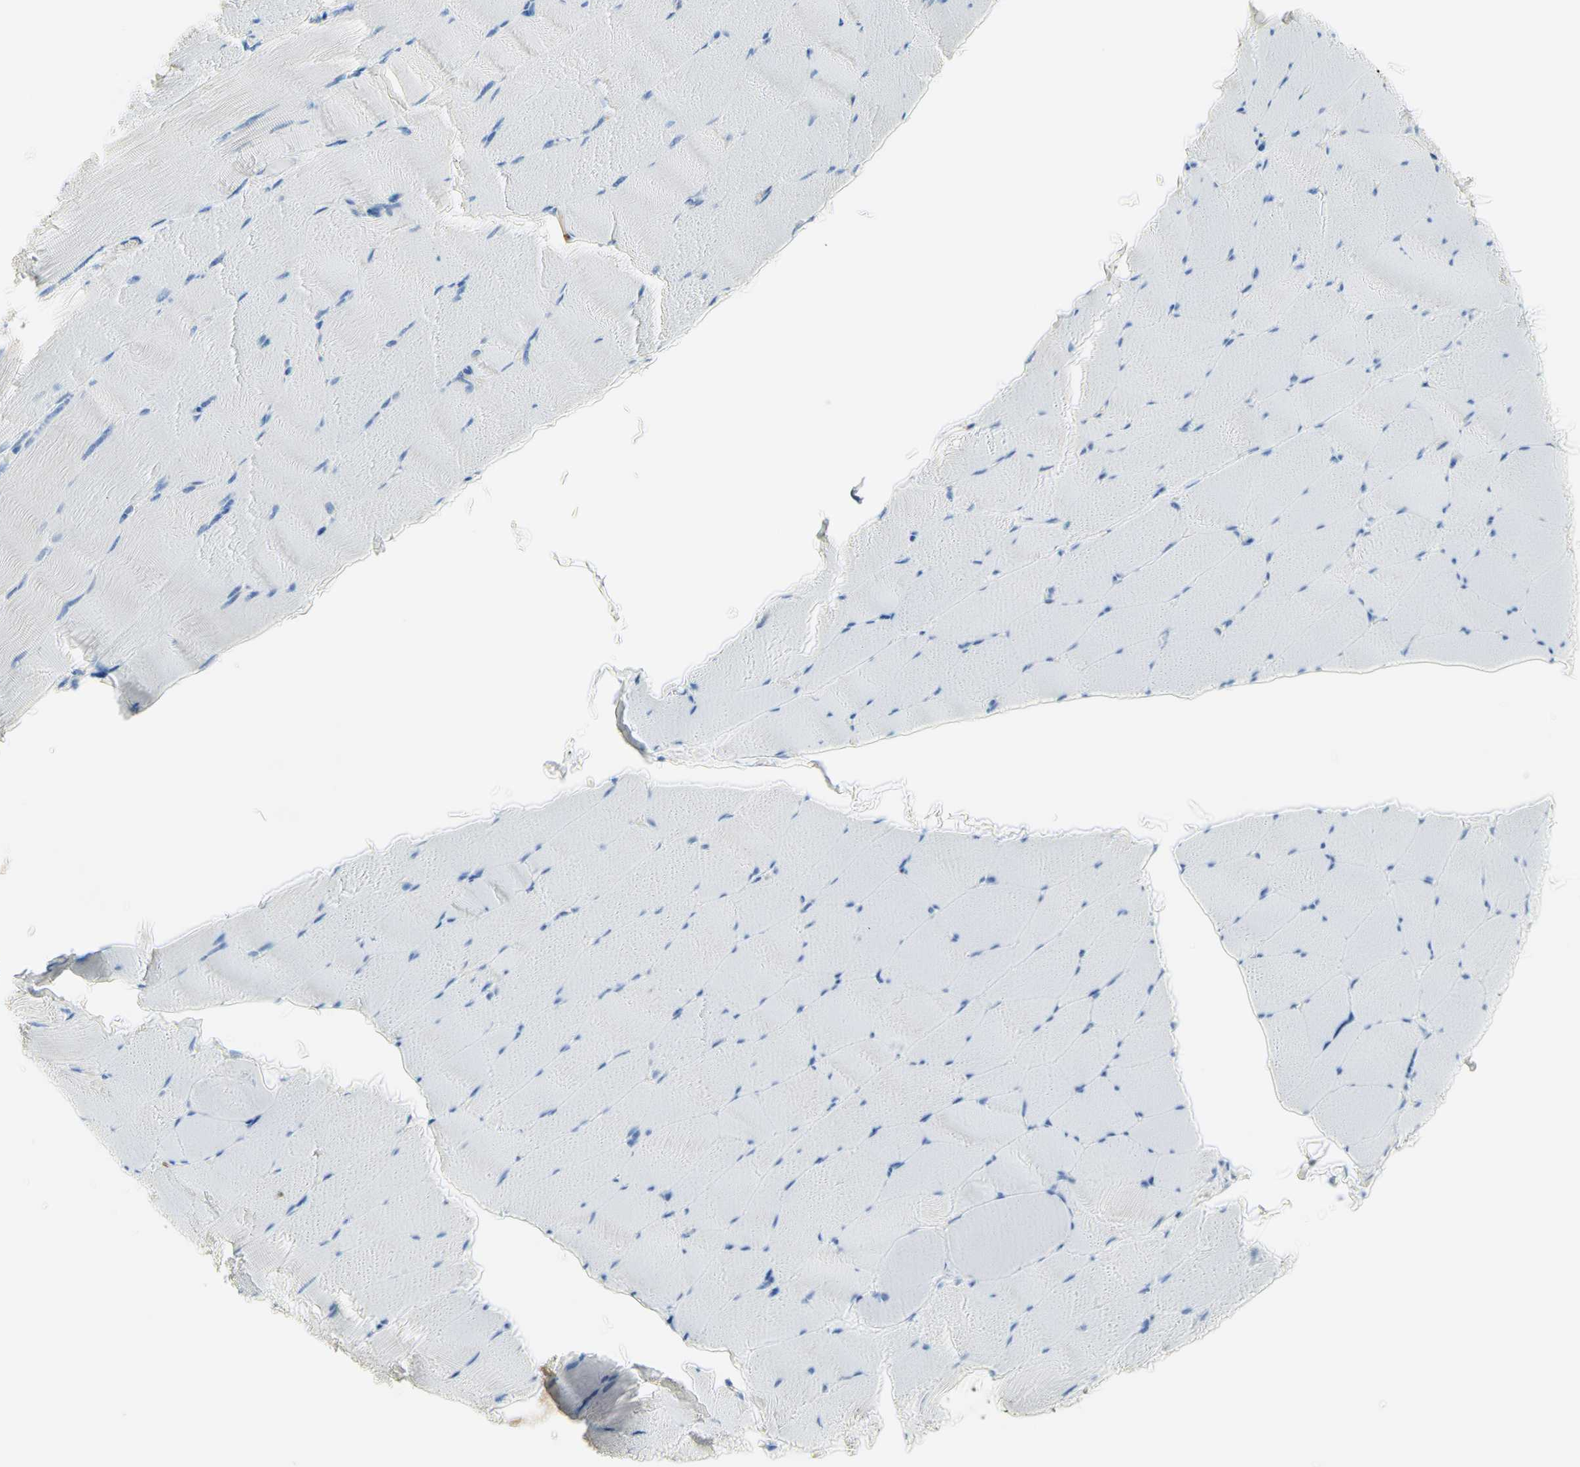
{"staining": {"intensity": "negative", "quantity": "none", "location": "none"}, "tissue": "skeletal muscle", "cell_type": "Myocytes", "image_type": "normal", "snomed": [{"axis": "morphology", "description": "Normal tissue, NOS"}, {"axis": "topography", "description": "Skeletal muscle"}], "caption": "DAB (3,3'-diaminobenzidine) immunohistochemical staining of unremarkable skeletal muscle exhibits no significant staining in myocytes. (DAB IHC with hematoxylin counter stain).", "gene": "SEMA4C", "patient": {"sex": "male", "age": 62}}